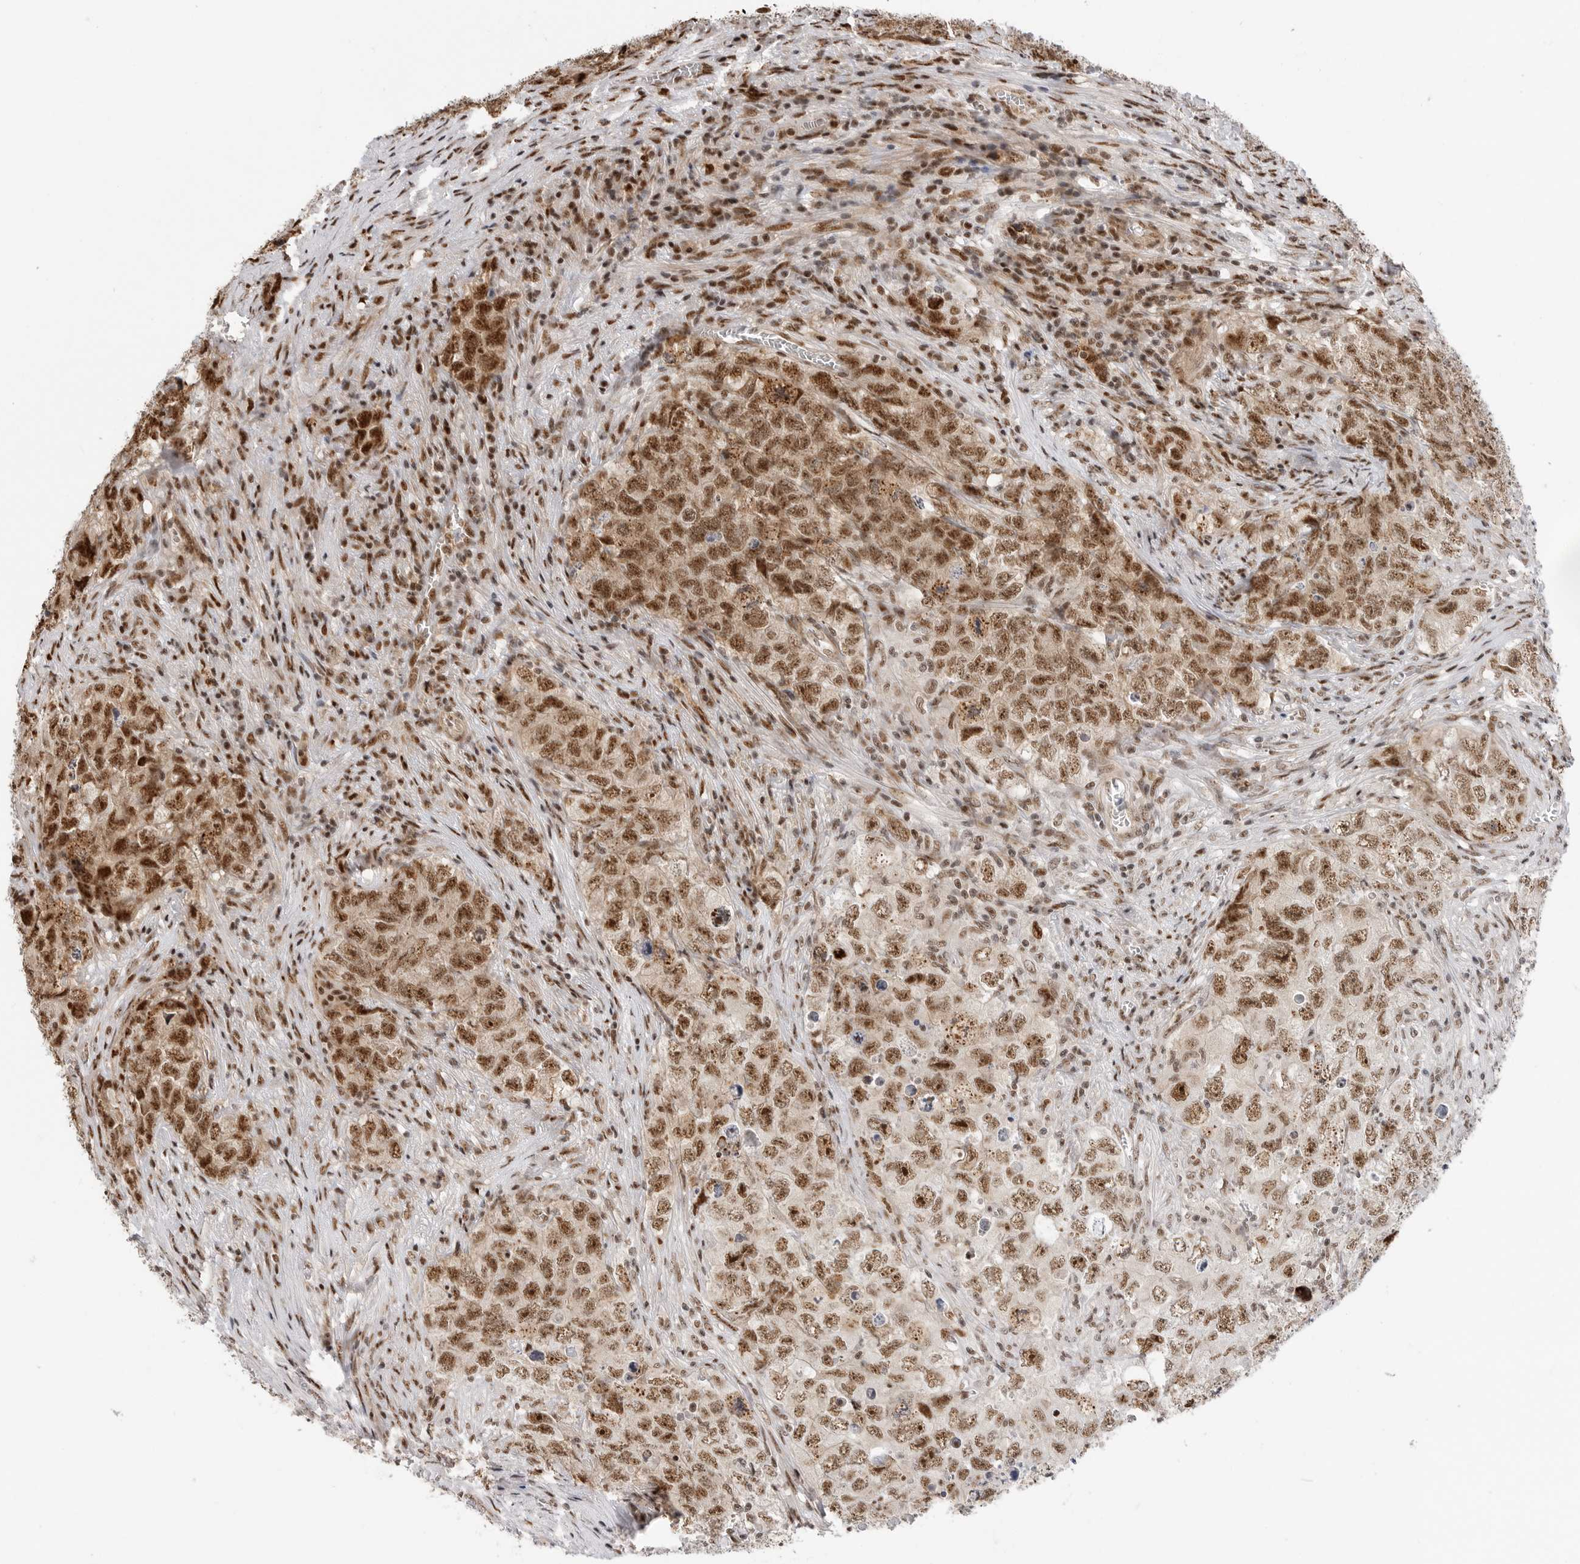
{"staining": {"intensity": "moderate", "quantity": ">75%", "location": "cytoplasmic/membranous,nuclear"}, "tissue": "testis cancer", "cell_type": "Tumor cells", "image_type": "cancer", "snomed": [{"axis": "morphology", "description": "Seminoma, NOS"}, {"axis": "morphology", "description": "Carcinoma, Embryonal, NOS"}, {"axis": "topography", "description": "Testis"}], "caption": "Protein expression analysis of human testis cancer reveals moderate cytoplasmic/membranous and nuclear positivity in about >75% of tumor cells.", "gene": "GPATCH2", "patient": {"sex": "male", "age": 43}}